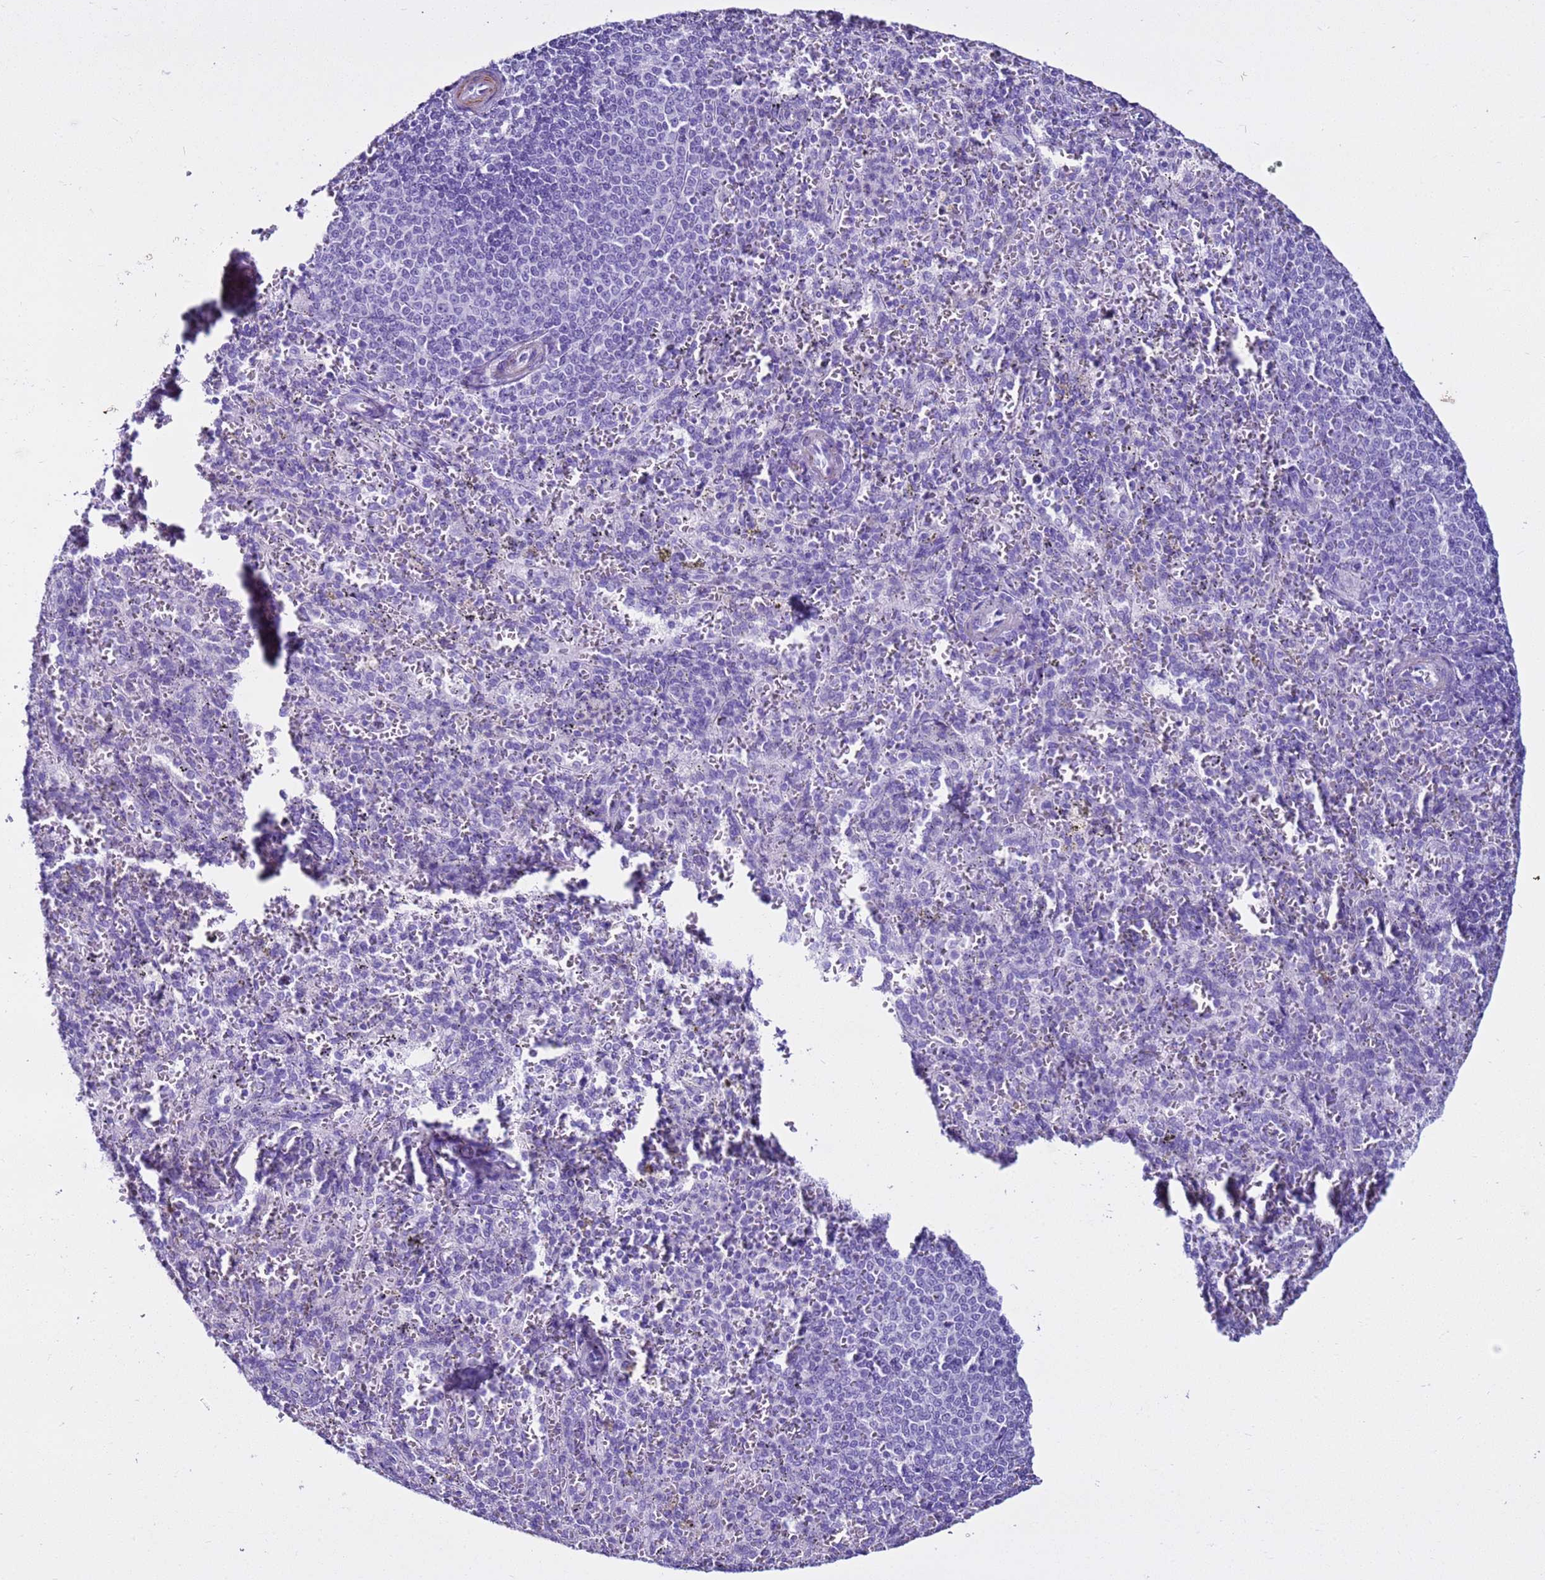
{"staining": {"intensity": "negative", "quantity": "none", "location": "none"}, "tissue": "spleen", "cell_type": "Cells in red pulp", "image_type": "normal", "snomed": [{"axis": "morphology", "description": "Normal tissue, NOS"}, {"axis": "topography", "description": "Spleen"}], "caption": "Immunohistochemistry (IHC) micrograph of normal spleen: human spleen stained with DAB (3,3'-diaminobenzidine) shows no significant protein staining in cells in red pulp. (DAB immunohistochemistry (IHC) with hematoxylin counter stain).", "gene": "LCMT1", "patient": {"sex": "female", "age": 21}}